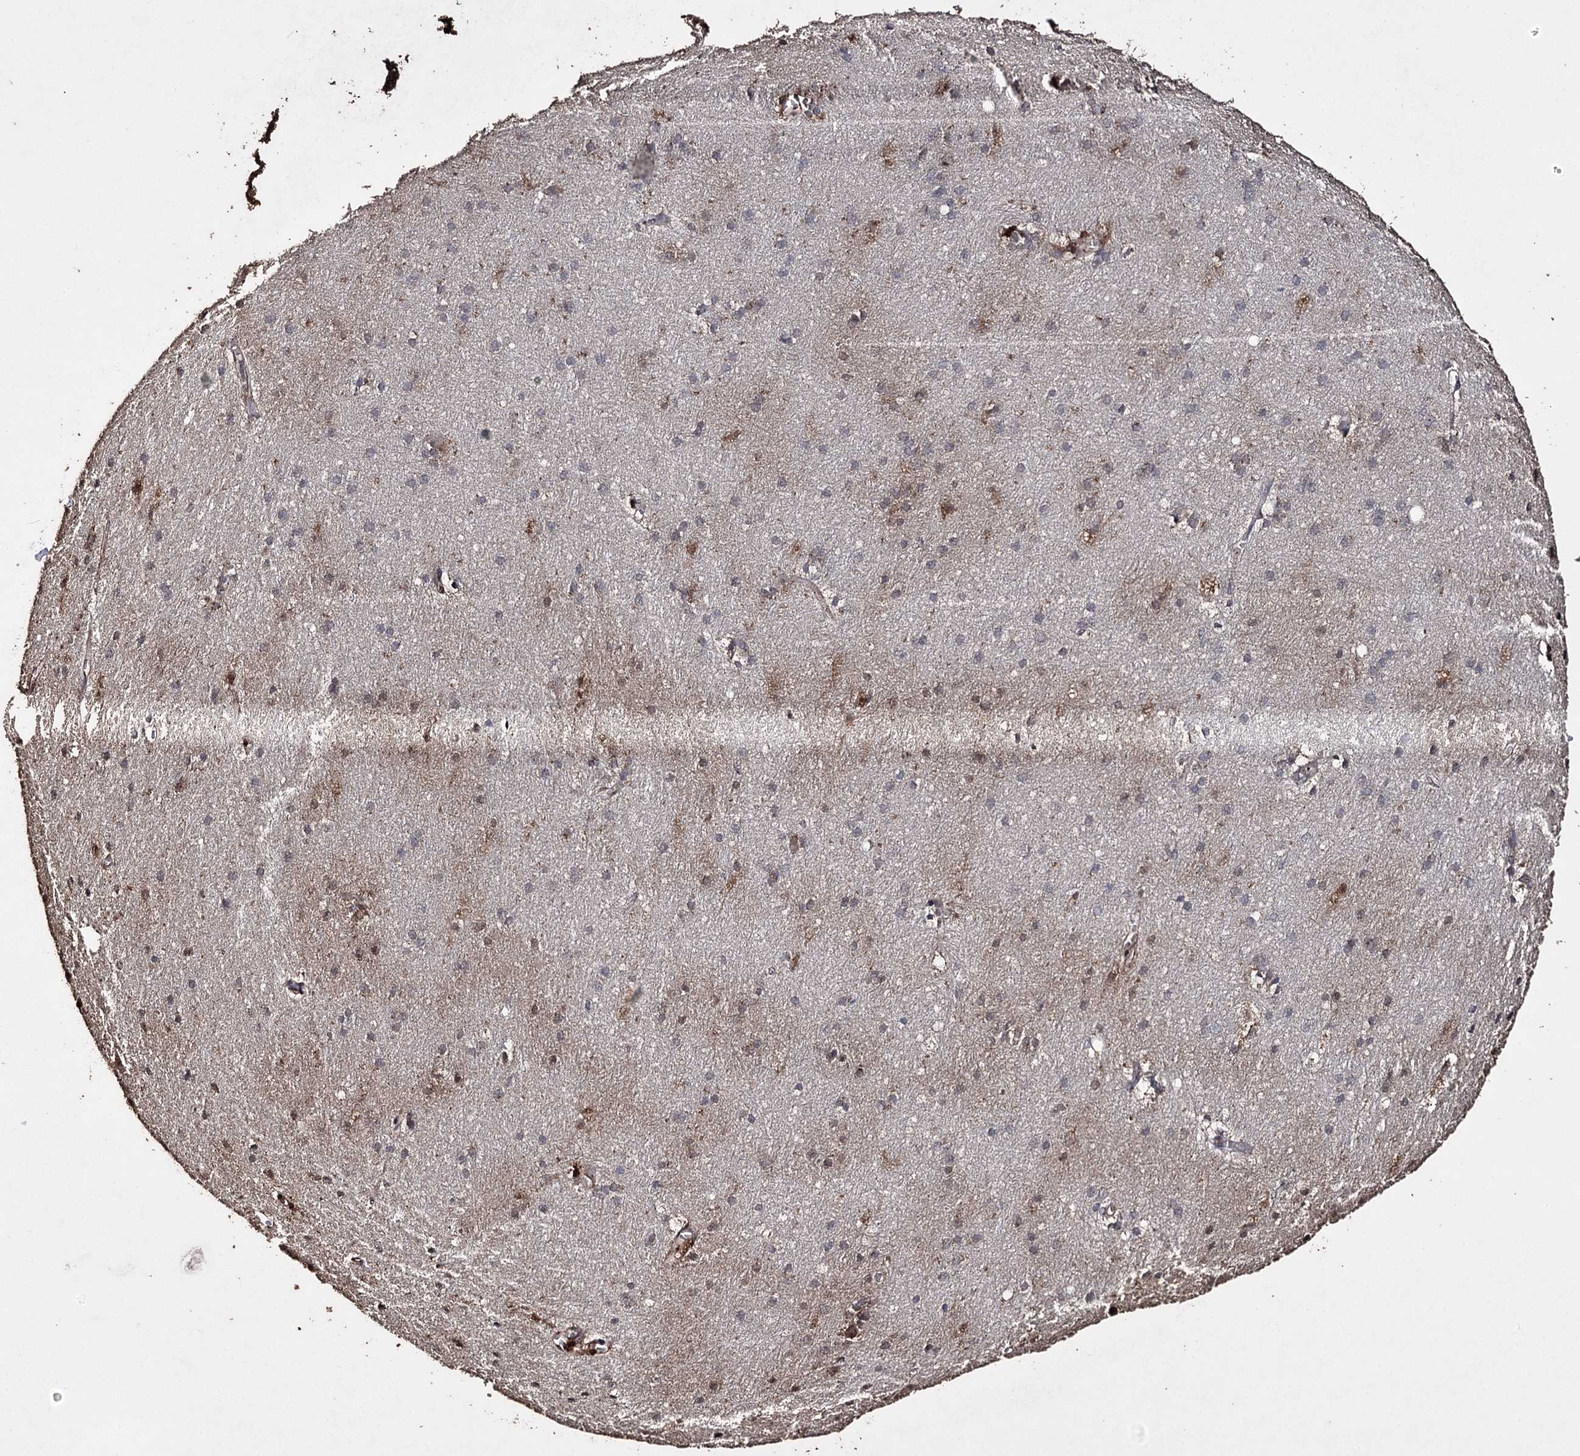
{"staining": {"intensity": "weak", "quantity": ">75%", "location": "cytoplasmic/membranous"}, "tissue": "cerebral cortex", "cell_type": "Endothelial cells", "image_type": "normal", "snomed": [{"axis": "morphology", "description": "Normal tissue, NOS"}, {"axis": "topography", "description": "Cerebral cortex"}], "caption": "A brown stain shows weak cytoplasmic/membranous positivity of a protein in endothelial cells of normal human cerebral cortex. (DAB (3,3'-diaminobenzidine) IHC, brown staining for protein, blue staining for nuclei).", "gene": "ZNF662", "patient": {"sex": "male", "age": 54}}